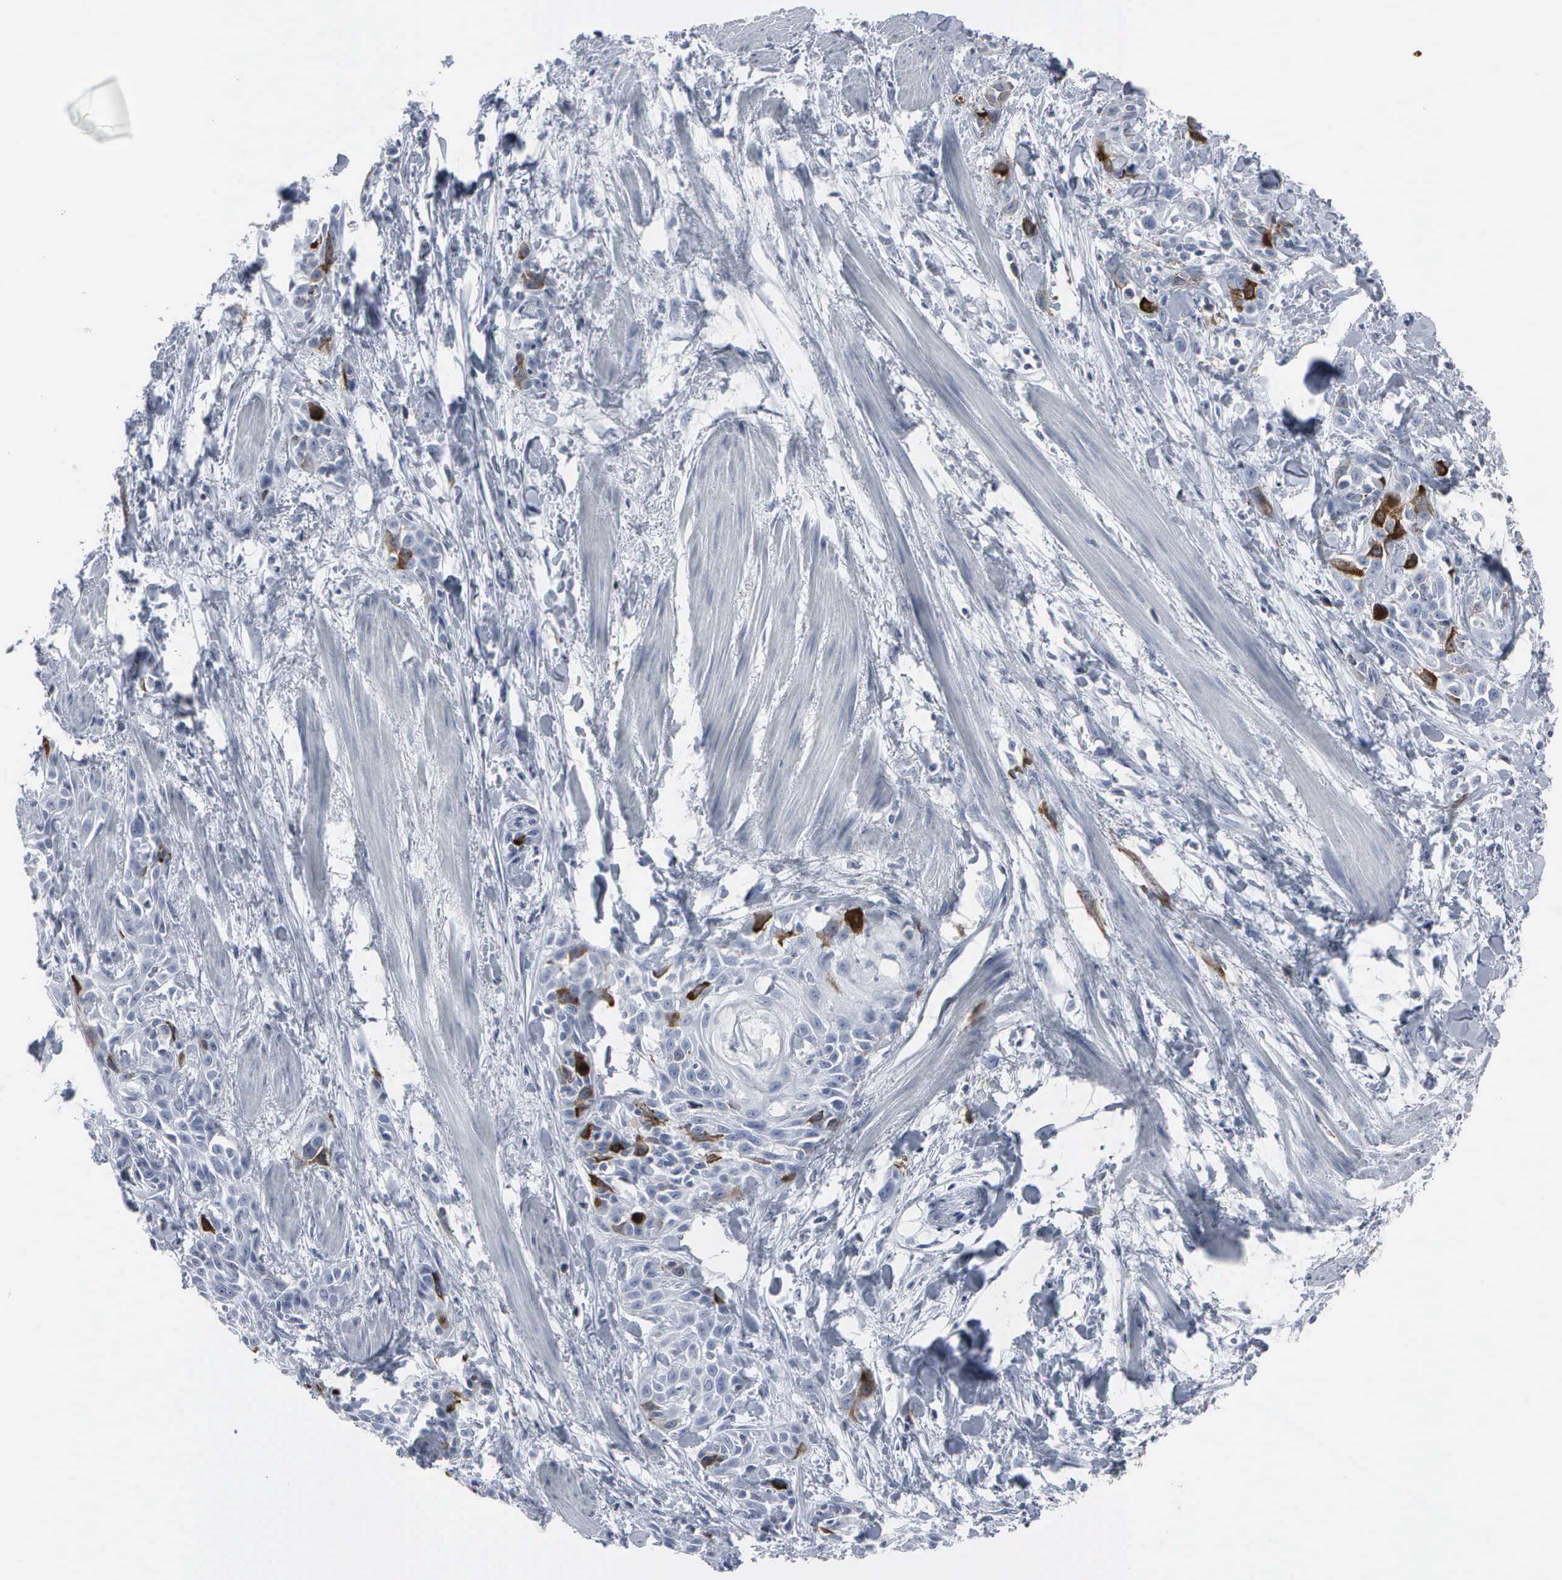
{"staining": {"intensity": "strong", "quantity": "<25%", "location": "cytoplasmic/membranous"}, "tissue": "skin cancer", "cell_type": "Tumor cells", "image_type": "cancer", "snomed": [{"axis": "morphology", "description": "Squamous cell carcinoma, NOS"}, {"axis": "topography", "description": "Skin"}, {"axis": "topography", "description": "Anal"}], "caption": "The immunohistochemical stain labels strong cytoplasmic/membranous staining in tumor cells of skin cancer tissue.", "gene": "CCNB1", "patient": {"sex": "male", "age": 64}}